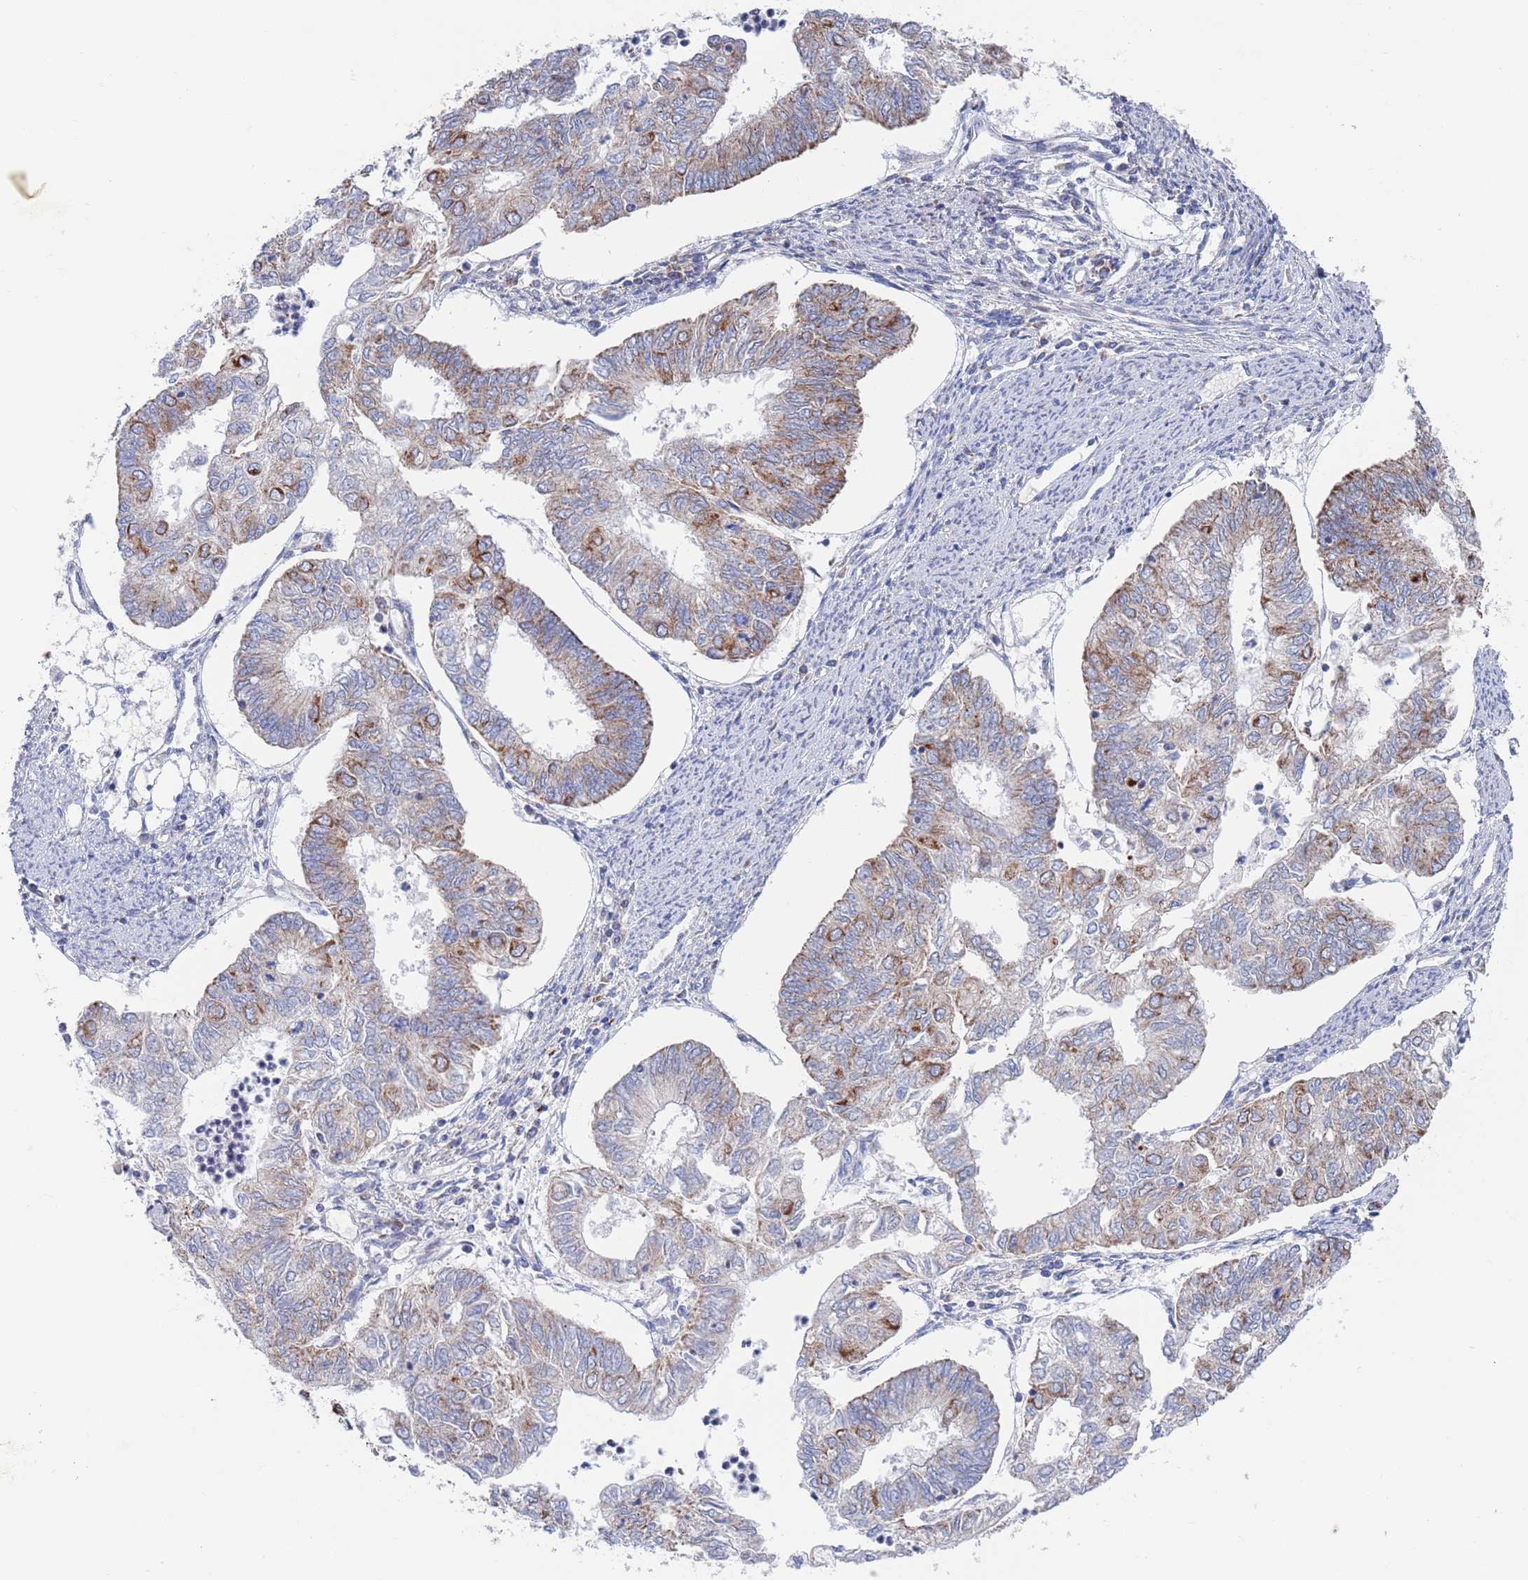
{"staining": {"intensity": "moderate", "quantity": "25%-75%", "location": "cytoplasmic/membranous"}, "tissue": "endometrial cancer", "cell_type": "Tumor cells", "image_type": "cancer", "snomed": [{"axis": "morphology", "description": "Adenocarcinoma, NOS"}, {"axis": "topography", "description": "Endometrium"}], "caption": "The micrograph displays a brown stain indicating the presence of a protein in the cytoplasmic/membranous of tumor cells in adenocarcinoma (endometrial). The staining was performed using DAB (3,3'-diaminobenzidine) to visualize the protein expression in brown, while the nuclei were stained in blue with hematoxylin (Magnification: 20x).", "gene": "CHCHD6", "patient": {"sex": "female", "age": 68}}